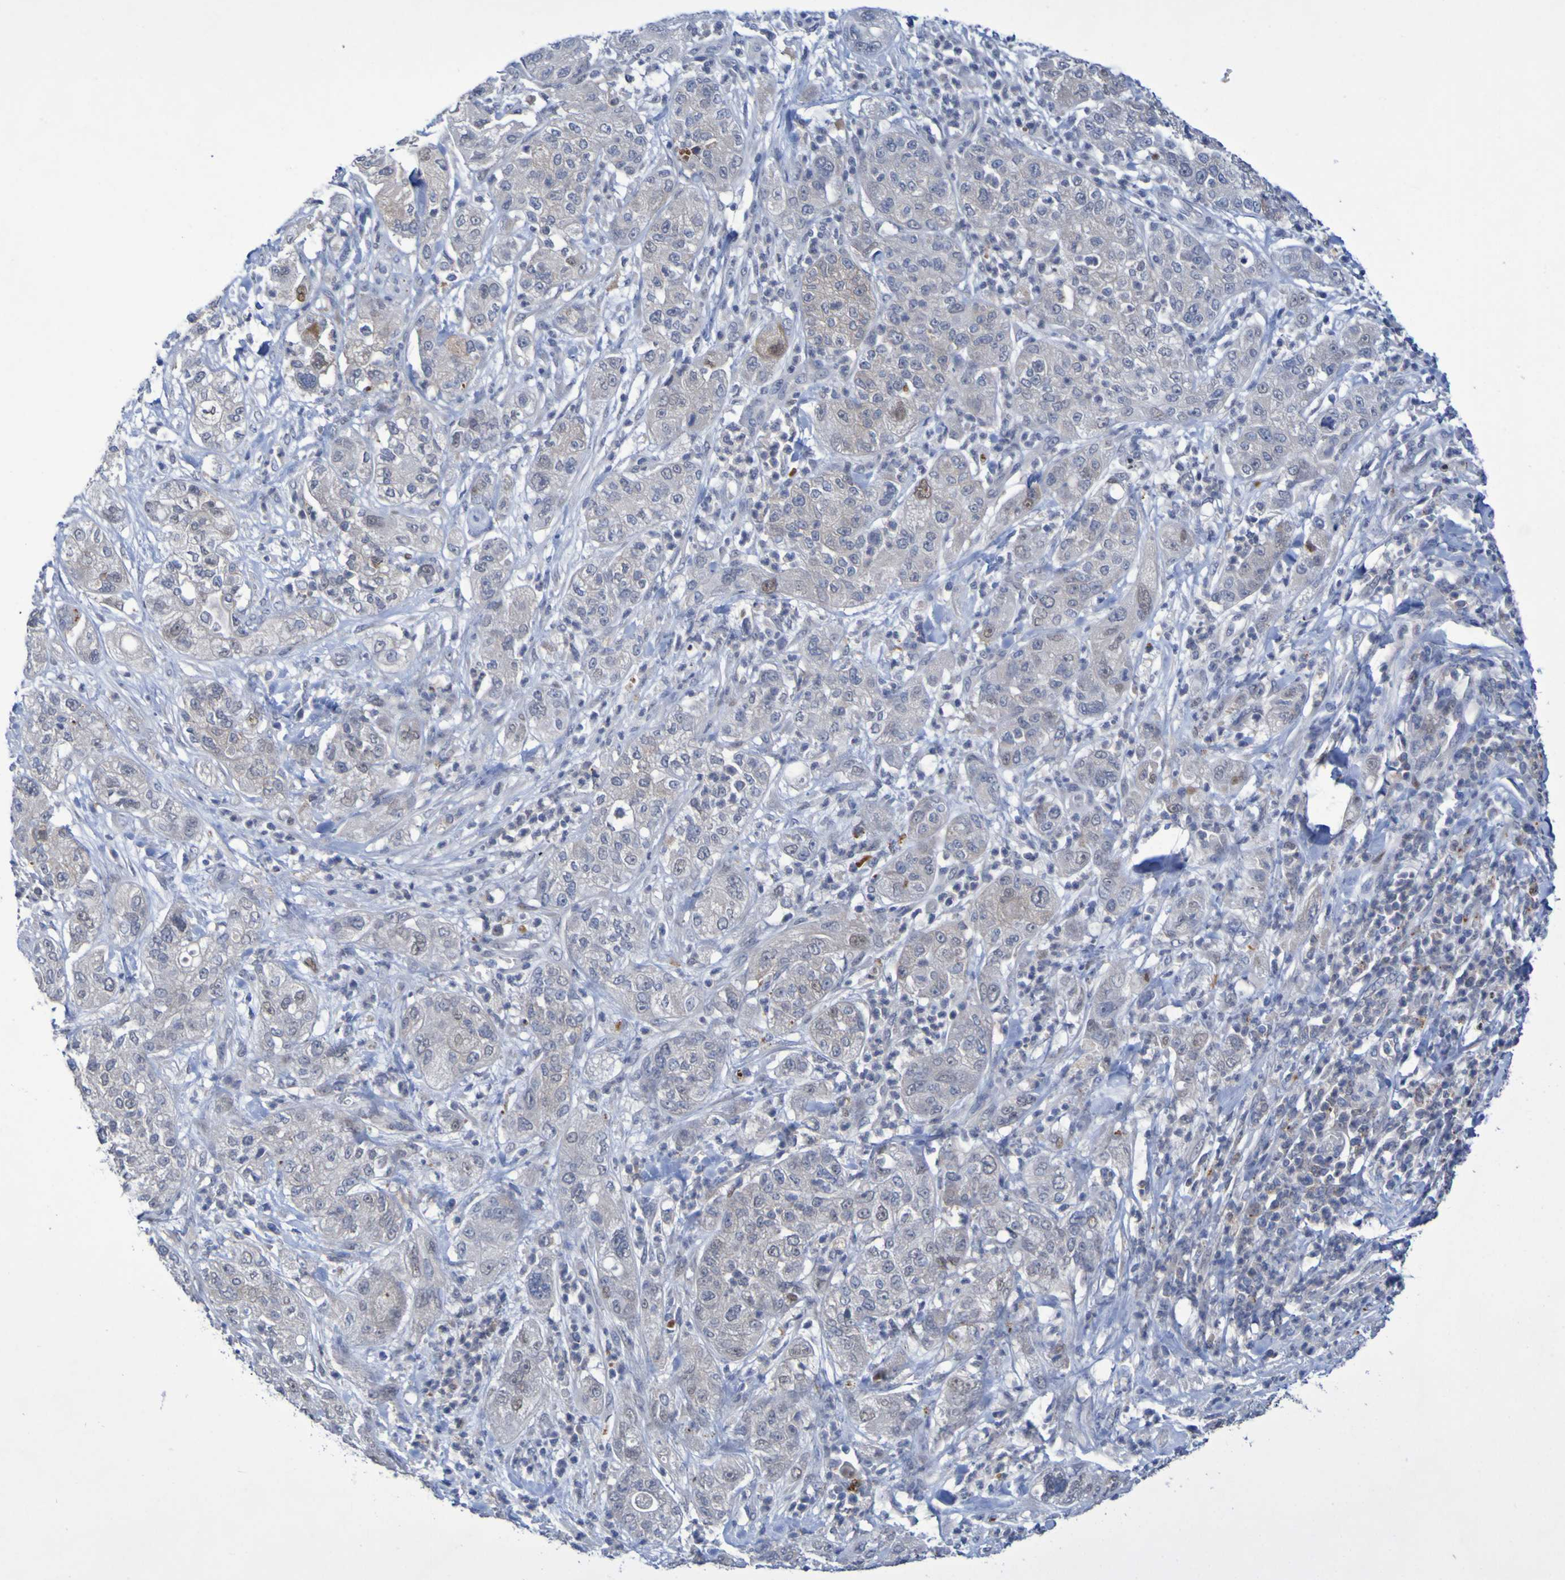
{"staining": {"intensity": "negative", "quantity": "none", "location": "none"}, "tissue": "pancreatic cancer", "cell_type": "Tumor cells", "image_type": "cancer", "snomed": [{"axis": "morphology", "description": "Adenocarcinoma, NOS"}, {"axis": "topography", "description": "Pancreas"}], "caption": "Pancreatic adenocarcinoma was stained to show a protein in brown. There is no significant expression in tumor cells. (Immunohistochemistry, brightfield microscopy, high magnification).", "gene": "FBP2", "patient": {"sex": "female", "age": 78}}